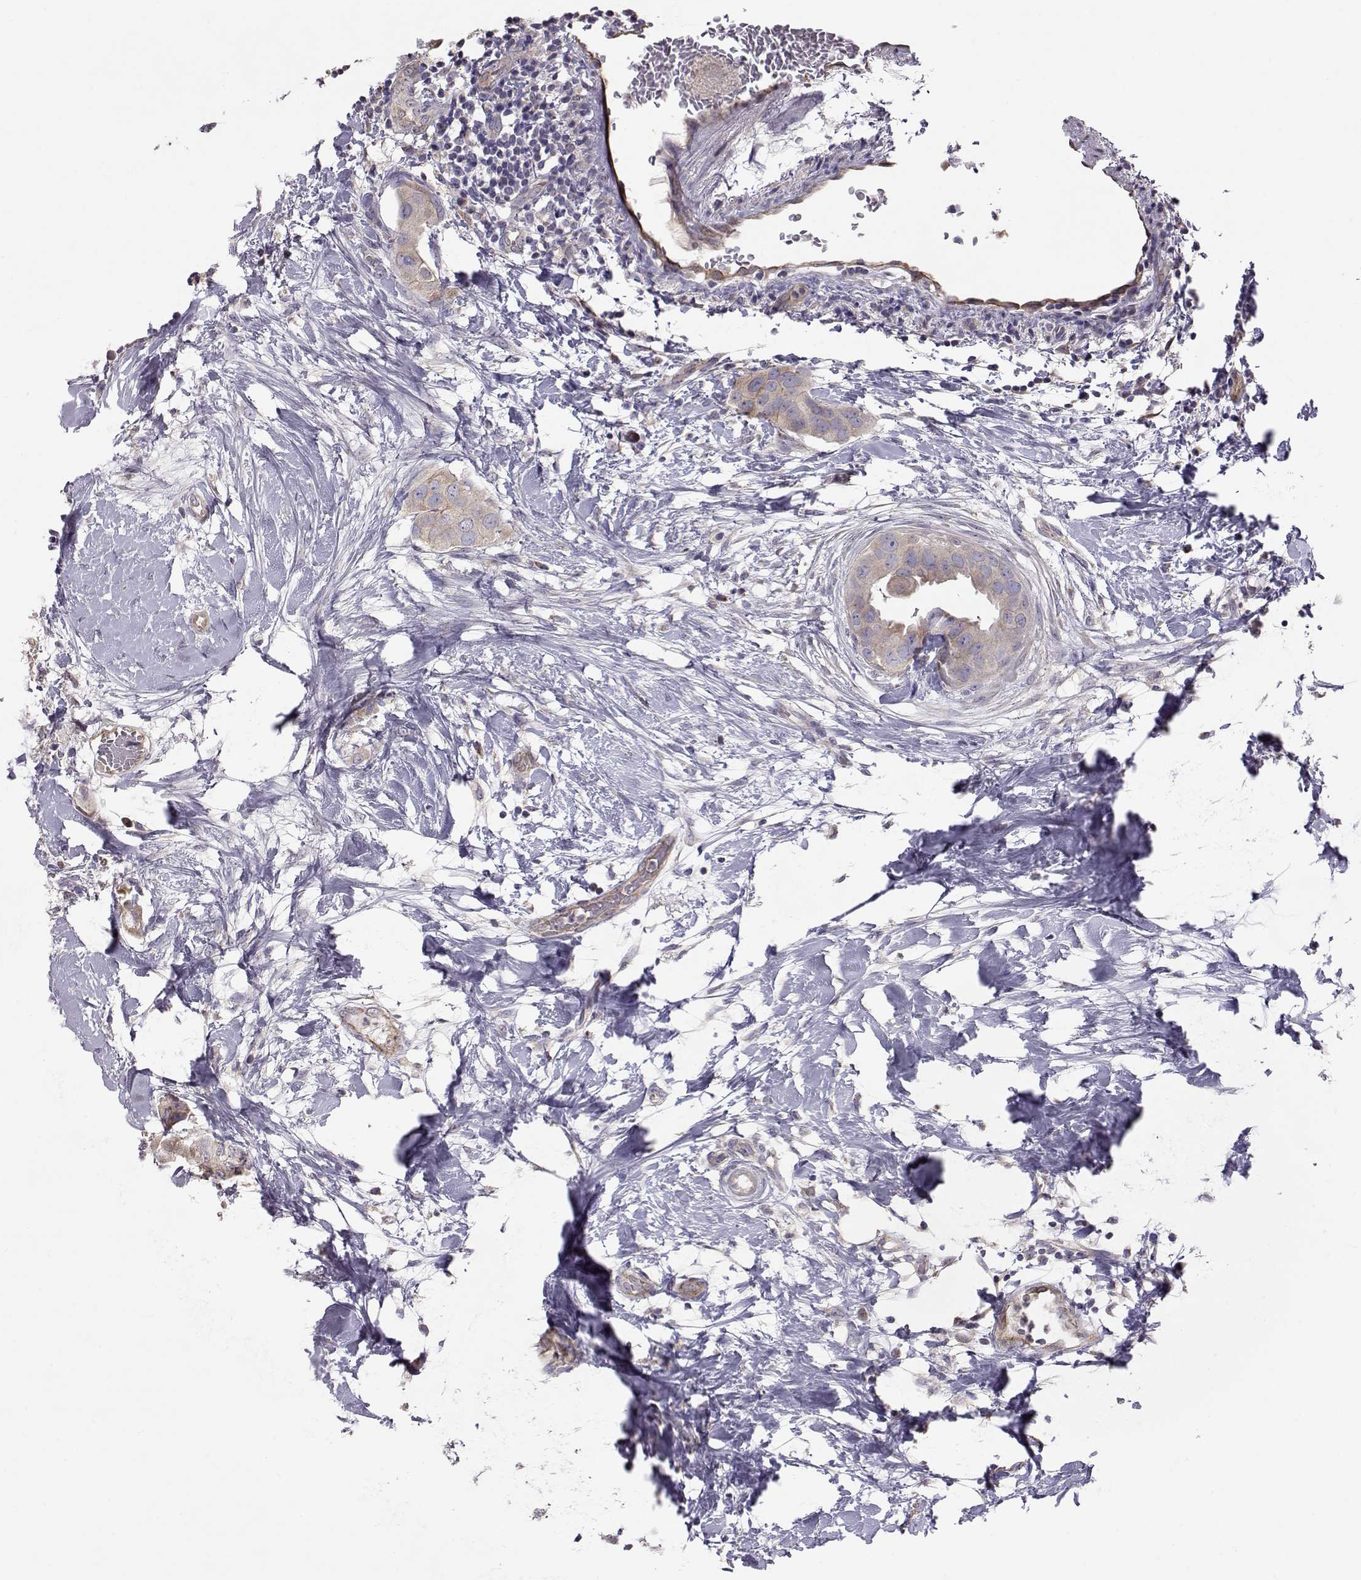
{"staining": {"intensity": "weak", "quantity": "<25%", "location": "cytoplasmic/membranous"}, "tissue": "breast cancer", "cell_type": "Tumor cells", "image_type": "cancer", "snomed": [{"axis": "morphology", "description": "Normal tissue, NOS"}, {"axis": "morphology", "description": "Duct carcinoma"}, {"axis": "topography", "description": "Breast"}], "caption": "Tumor cells show no significant protein expression in breast infiltrating ductal carcinoma.", "gene": "NCAM2", "patient": {"sex": "female", "age": 40}}